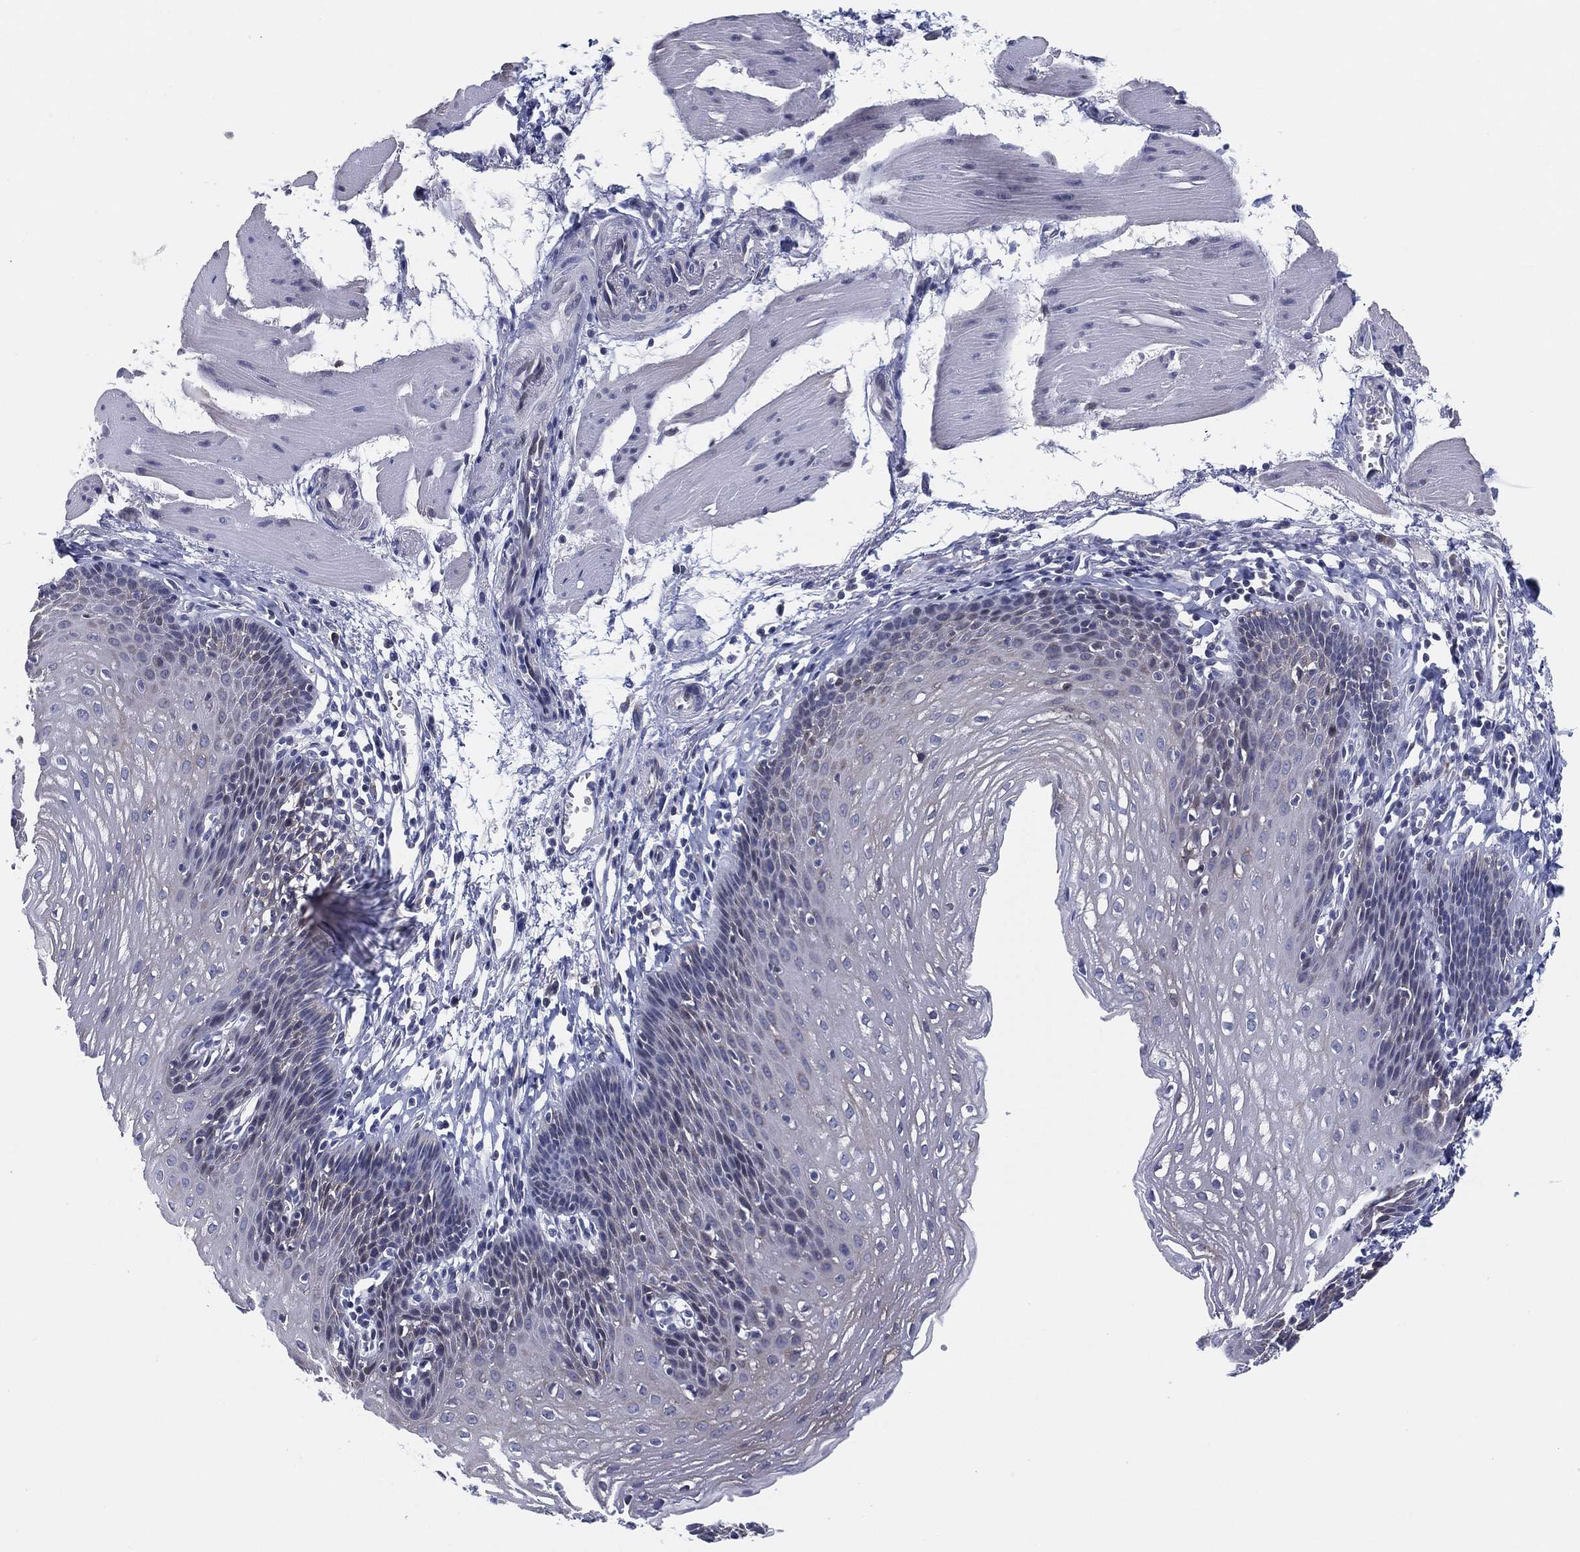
{"staining": {"intensity": "negative", "quantity": "none", "location": "none"}, "tissue": "esophagus", "cell_type": "Squamous epithelial cells", "image_type": "normal", "snomed": [{"axis": "morphology", "description": "Normal tissue, NOS"}, {"axis": "topography", "description": "Esophagus"}], "caption": "Immunohistochemical staining of normal esophagus exhibits no significant staining in squamous epithelial cells.", "gene": "HEATR4", "patient": {"sex": "female", "age": 64}}